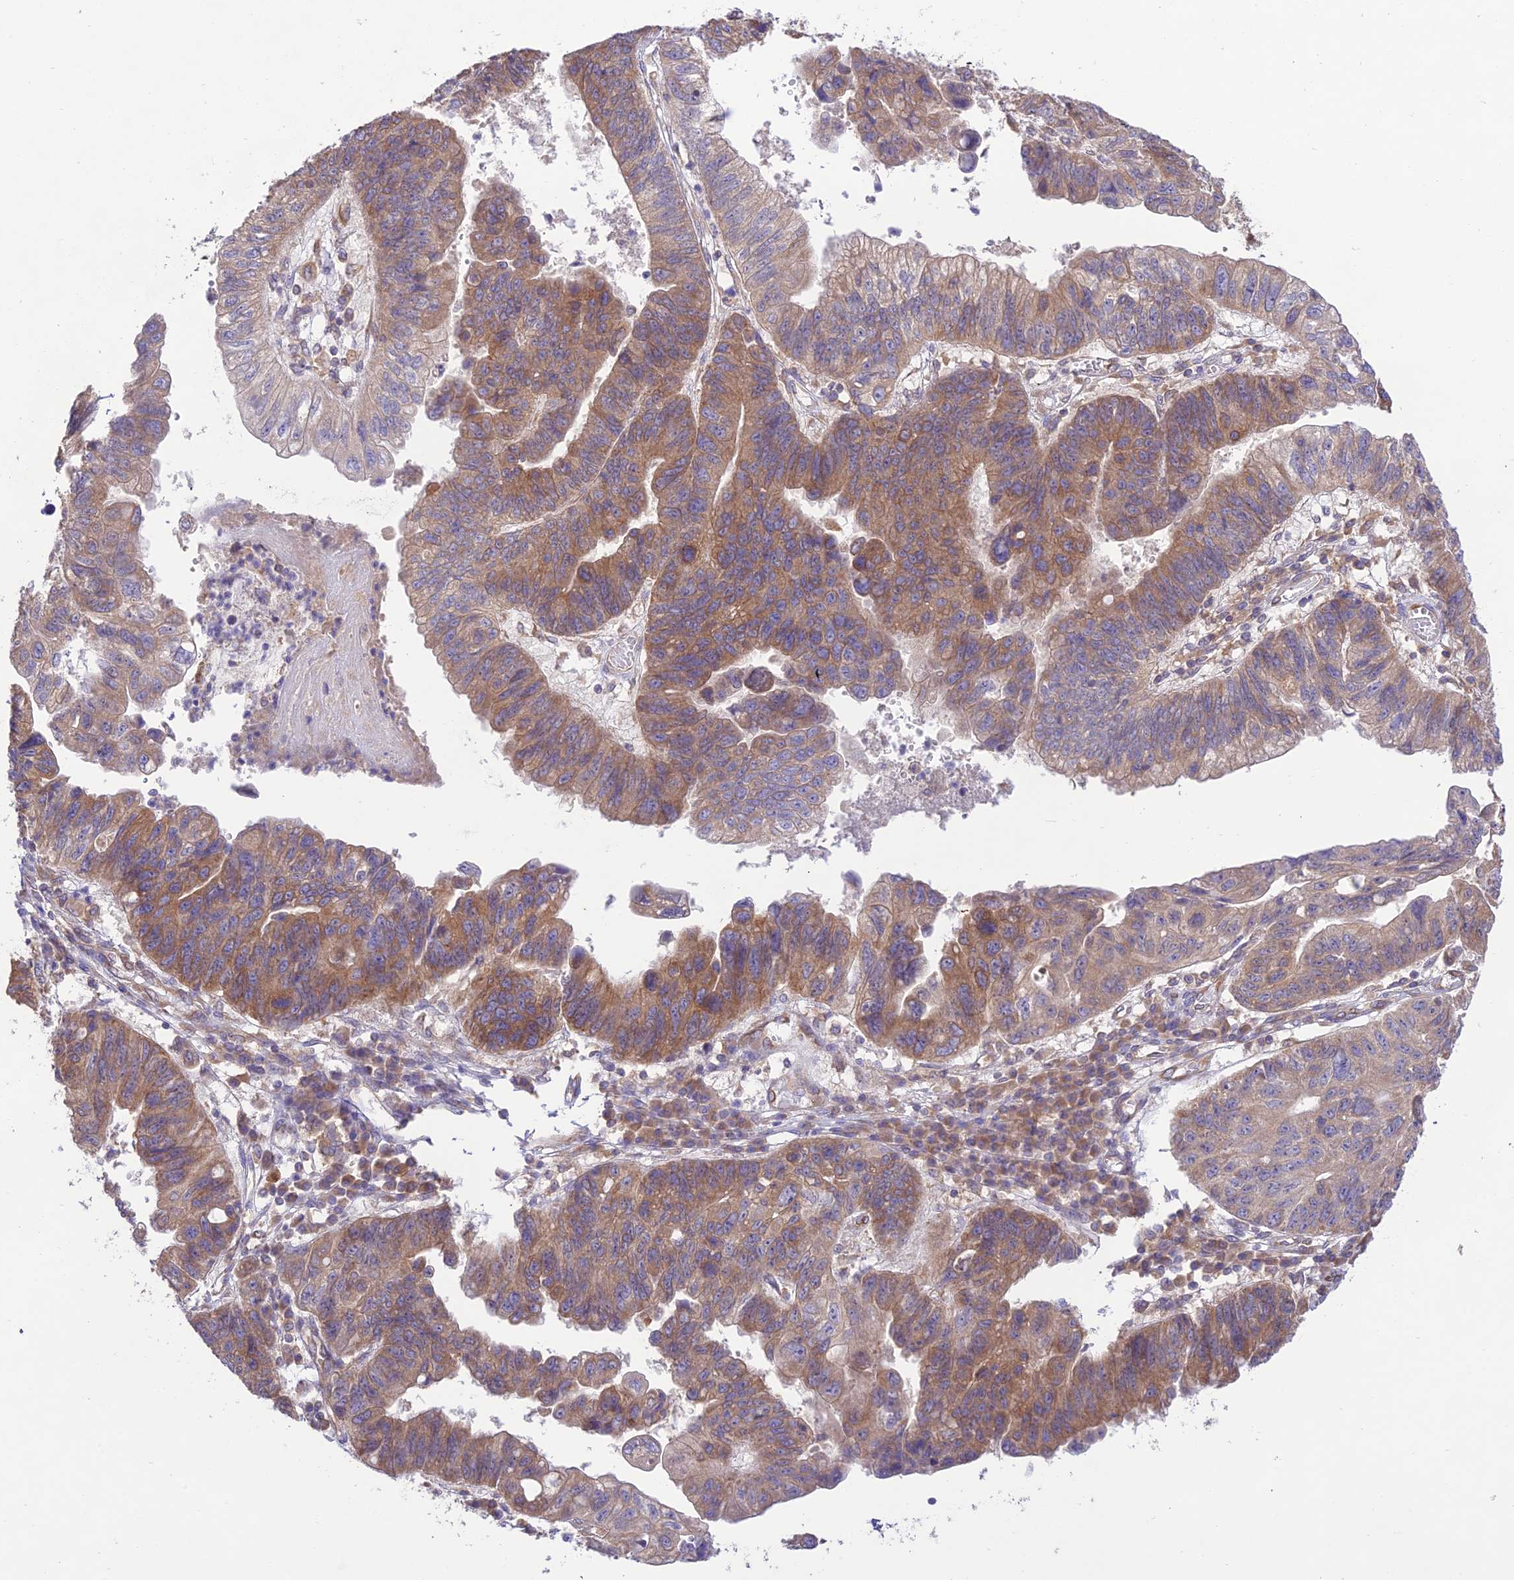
{"staining": {"intensity": "moderate", "quantity": ">75%", "location": "cytoplasmic/membranous"}, "tissue": "stomach cancer", "cell_type": "Tumor cells", "image_type": "cancer", "snomed": [{"axis": "morphology", "description": "Adenocarcinoma, NOS"}, {"axis": "topography", "description": "Stomach"}], "caption": "Protein staining demonstrates moderate cytoplasmic/membranous expression in about >75% of tumor cells in adenocarcinoma (stomach).", "gene": "TMEM259", "patient": {"sex": "male", "age": 59}}